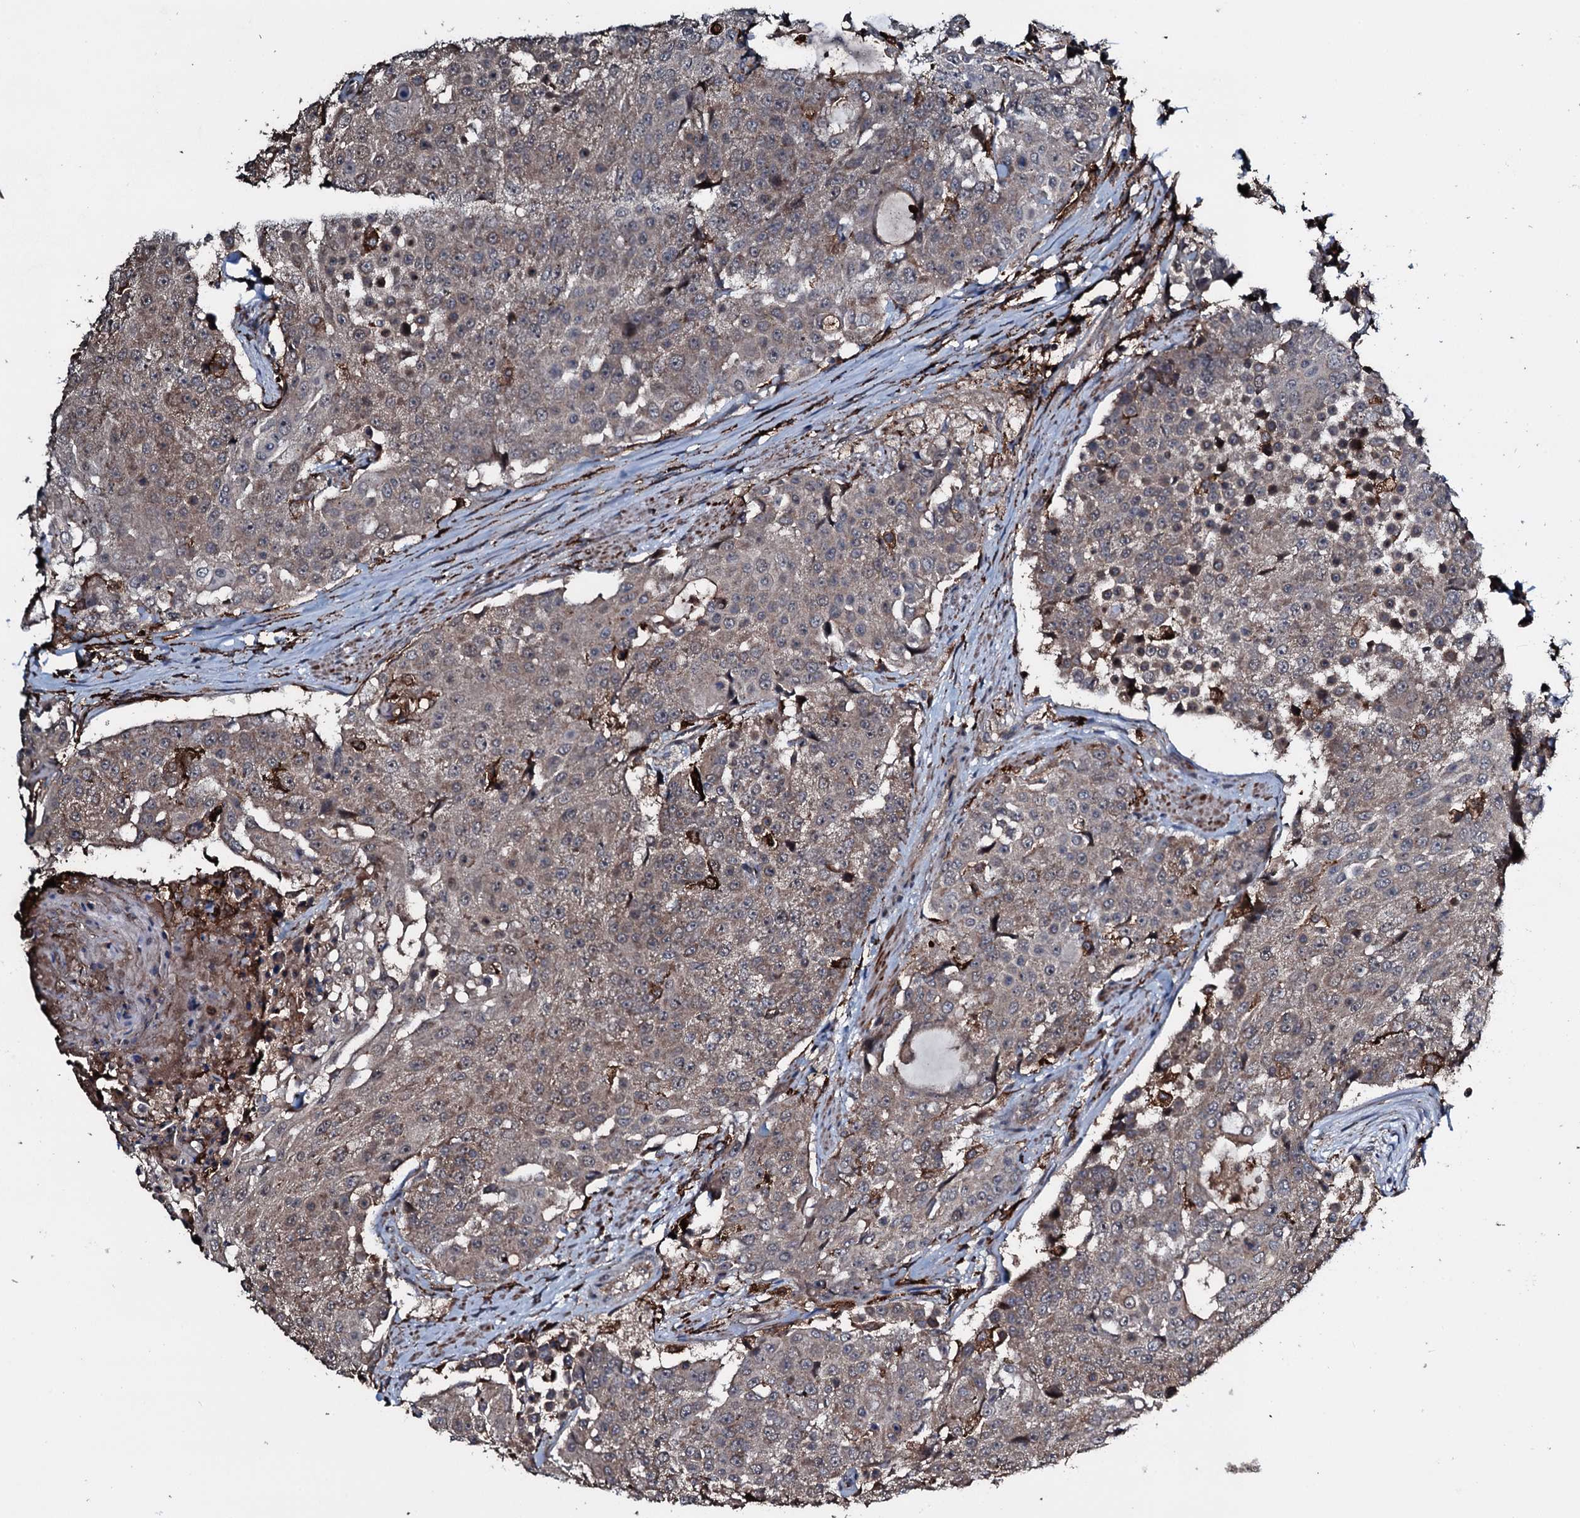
{"staining": {"intensity": "weak", "quantity": ">75%", "location": "cytoplasmic/membranous"}, "tissue": "urothelial cancer", "cell_type": "Tumor cells", "image_type": "cancer", "snomed": [{"axis": "morphology", "description": "Urothelial carcinoma, High grade"}, {"axis": "topography", "description": "Urinary bladder"}], "caption": "Protein staining of urothelial cancer tissue exhibits weak cytoplasmic/membranous expression in approximately >75% of tumor cells.", "gene": "TPGS2", "patient": {"sex": "female", "age": 63}}